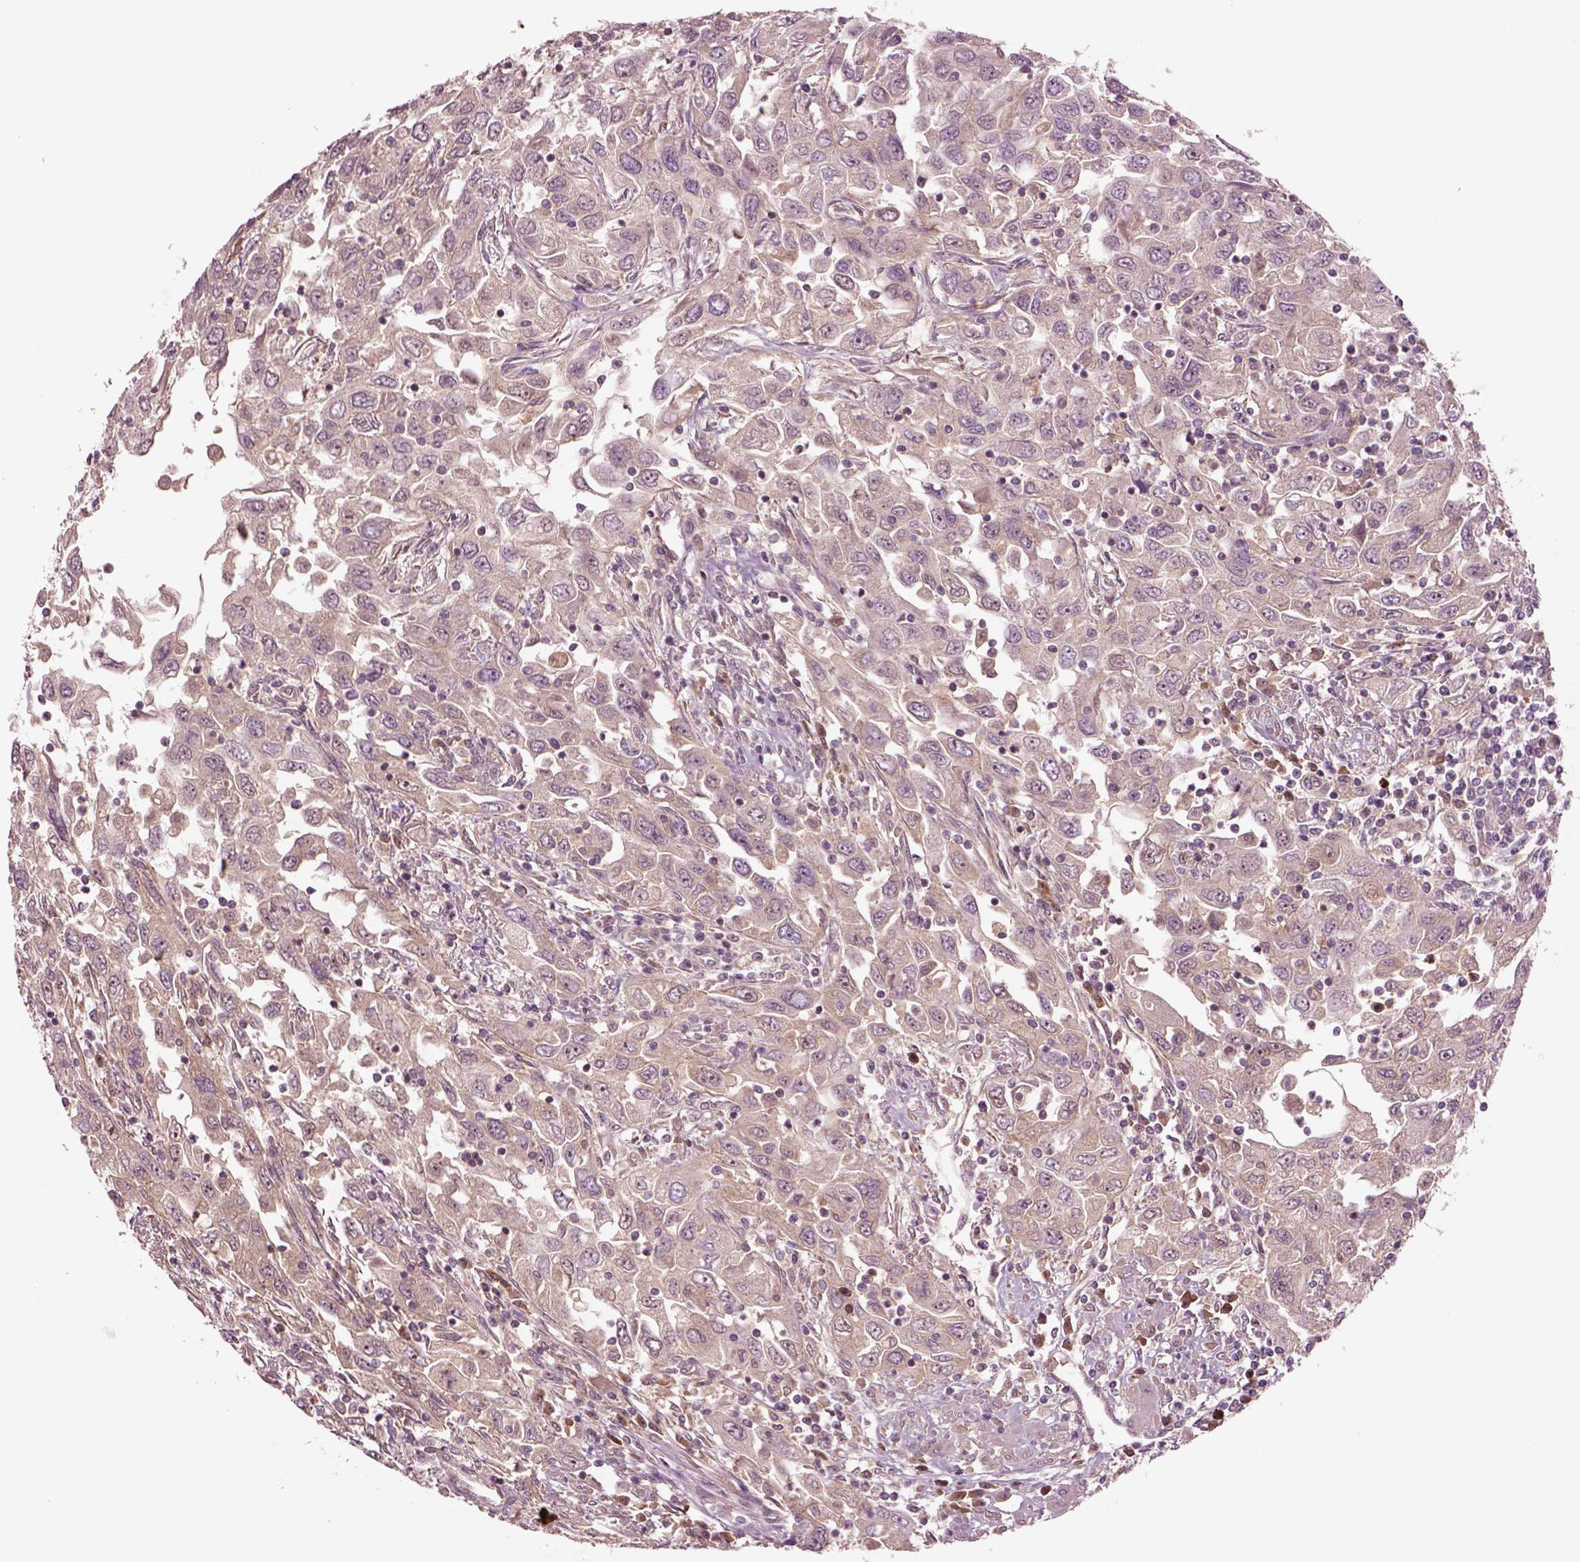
{"staining": {"intensity": "negative", "quantity": "none", "location": "none"}, "tissue": "urothelial cancer", "cell_type": "Tumor cells", "image_type": "cancer", "snomed": [{"axis": "morphology", "description": "Urothelial carcinoma, High grade"}, {"axis": "topography", "description": "Urinary bladder"}], "caption": "Photomicrograph shows no significant protein expression in tumor cells of urothelial cancer.", "gene": "HTR1B", "patient": {"sex": "male", "age": 76}}